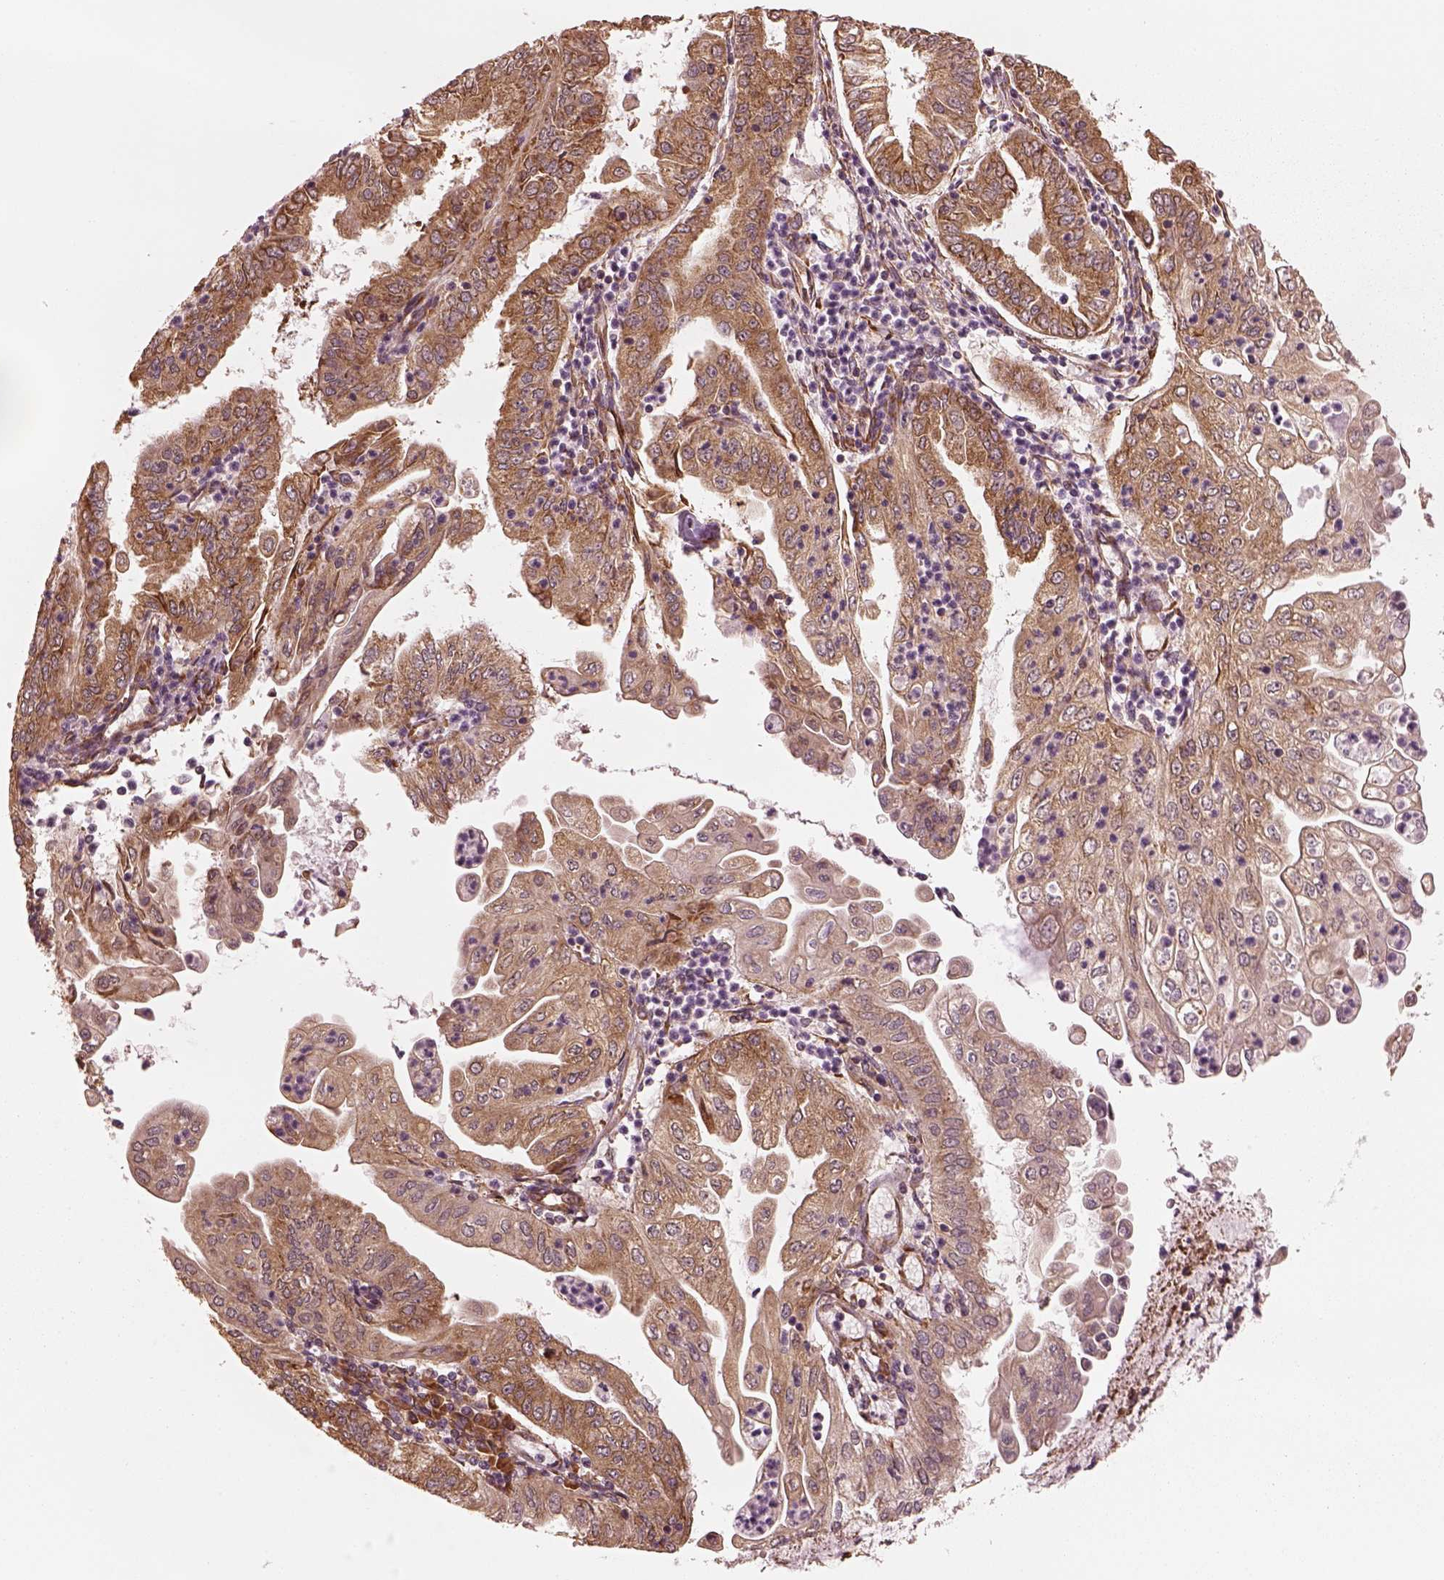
{"staining": {"intensity": "moderate", "quantity": ">75%", "location": "cytoplasmic/membranous"}, "tissue": "endometrial cancer", "cell_type": "Tumor cells", "image_type": "cancer", "snomed": [{"axis": "morphology", "description": "Adenocarcinoma, NOS"}, {"axis": "topography", "description": "Endometrium"}], "caption": "A histopathology image of human endometrial cancer (adenocarcinoma) stained for a protein displays moderate cytoplasmic/membranous brown staining in tumor cells.", "gene": "RPS5", "patient": {"sex": "female", "age": 55}}